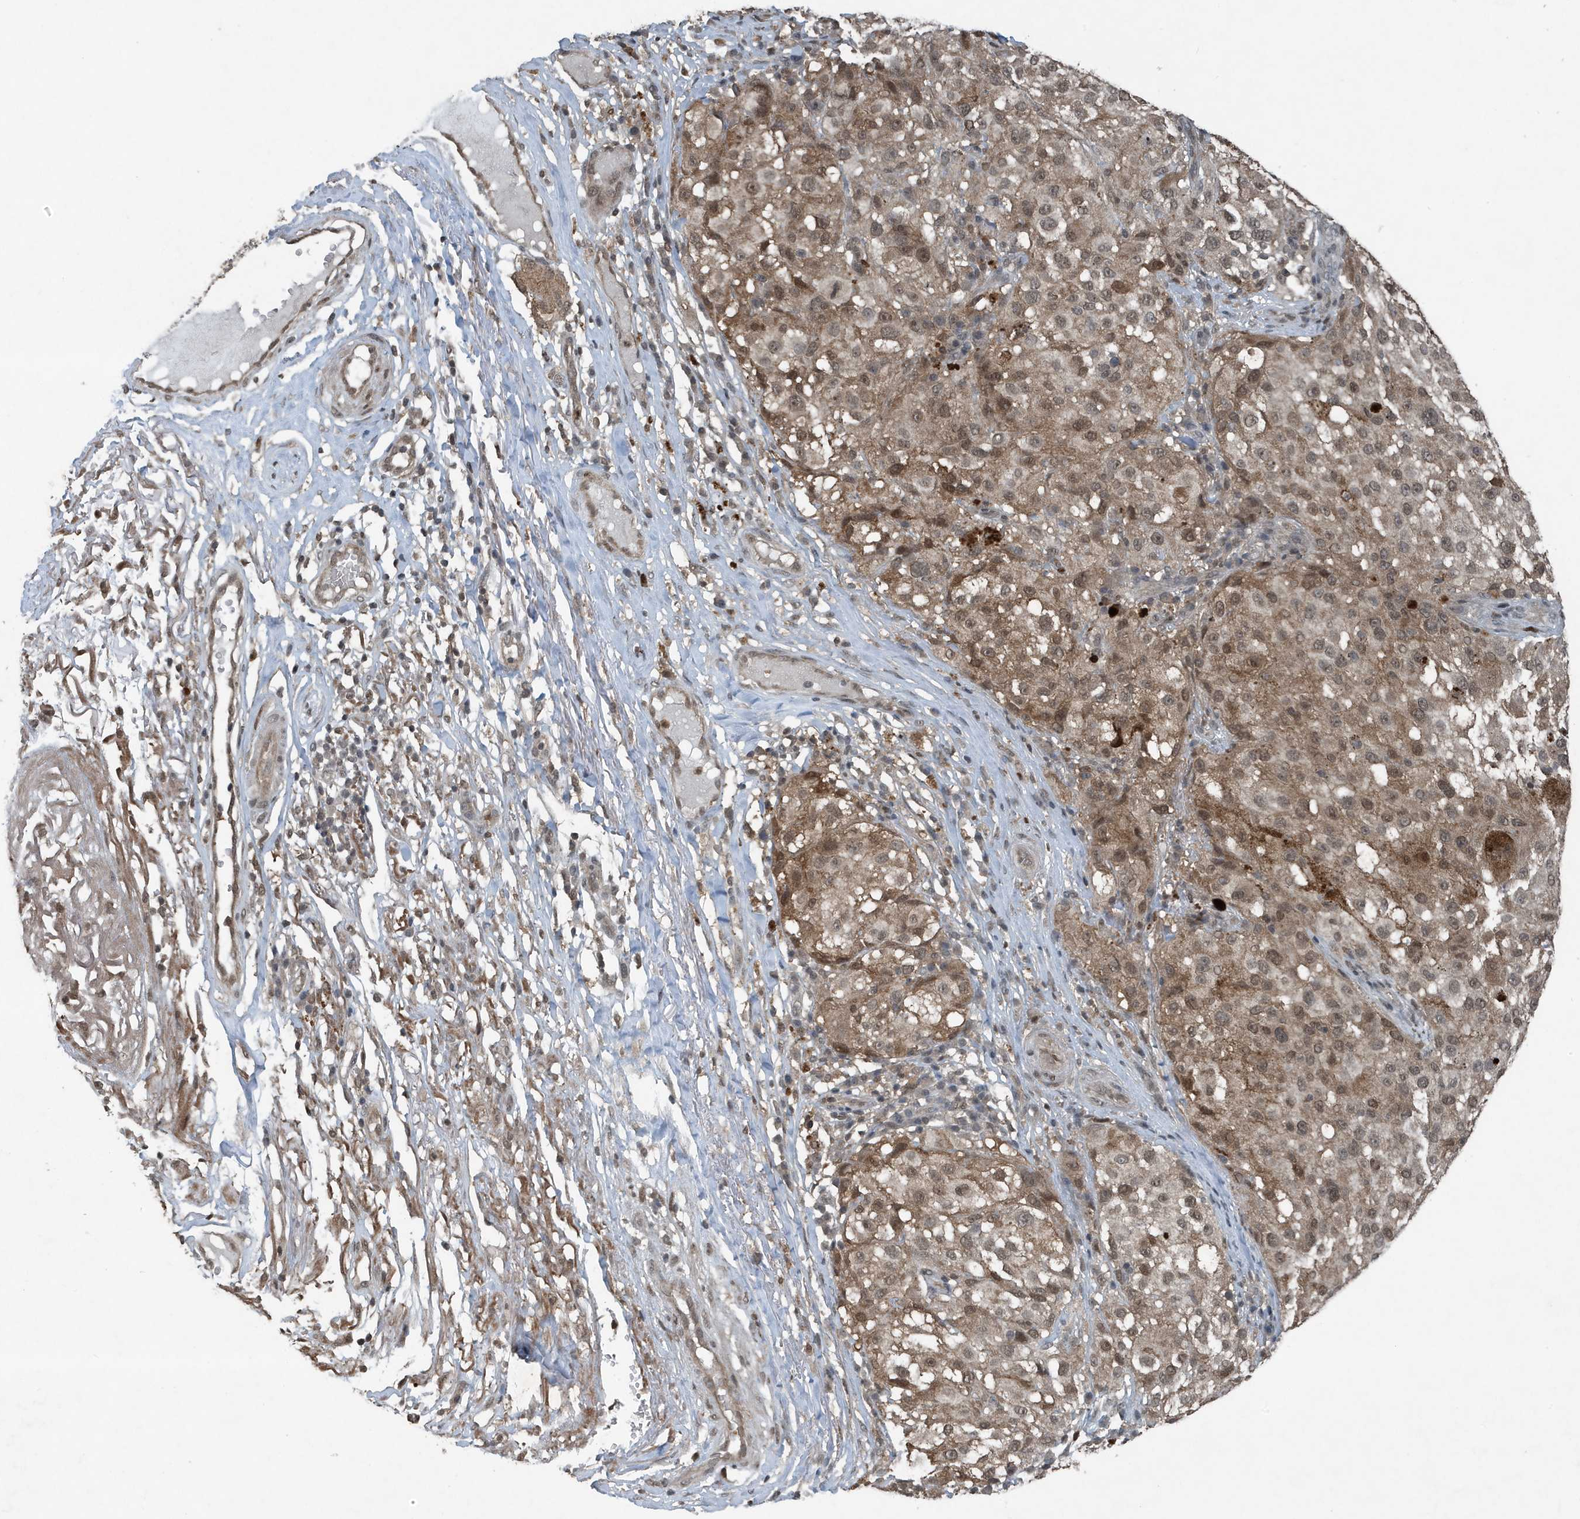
{"staining": {"intensity": "moderate", "quantity": ">75%", "location": "cytoplasmic/membranous,nuclear"}, "tissue": "melanoma", "cell_type": "Tumor cells", "image_type": "cancer", "snomed": [{"axis": "morphology", "description": "Necrosis, NOS"}, {"axis": "morphology", "description": "Malignant melanoma, NOS"}, {"axis": "topography", "description": "Skin"}], "caption": "There is medium levels of moderate cytoplasmic/membranous and nuclear expression in tumor cells of malignant melanoma, as demonstrated by immunohistochemical staining (brown color).", "gene": "HSPA1A", "patient": {"sex": "female", "age": 87}}